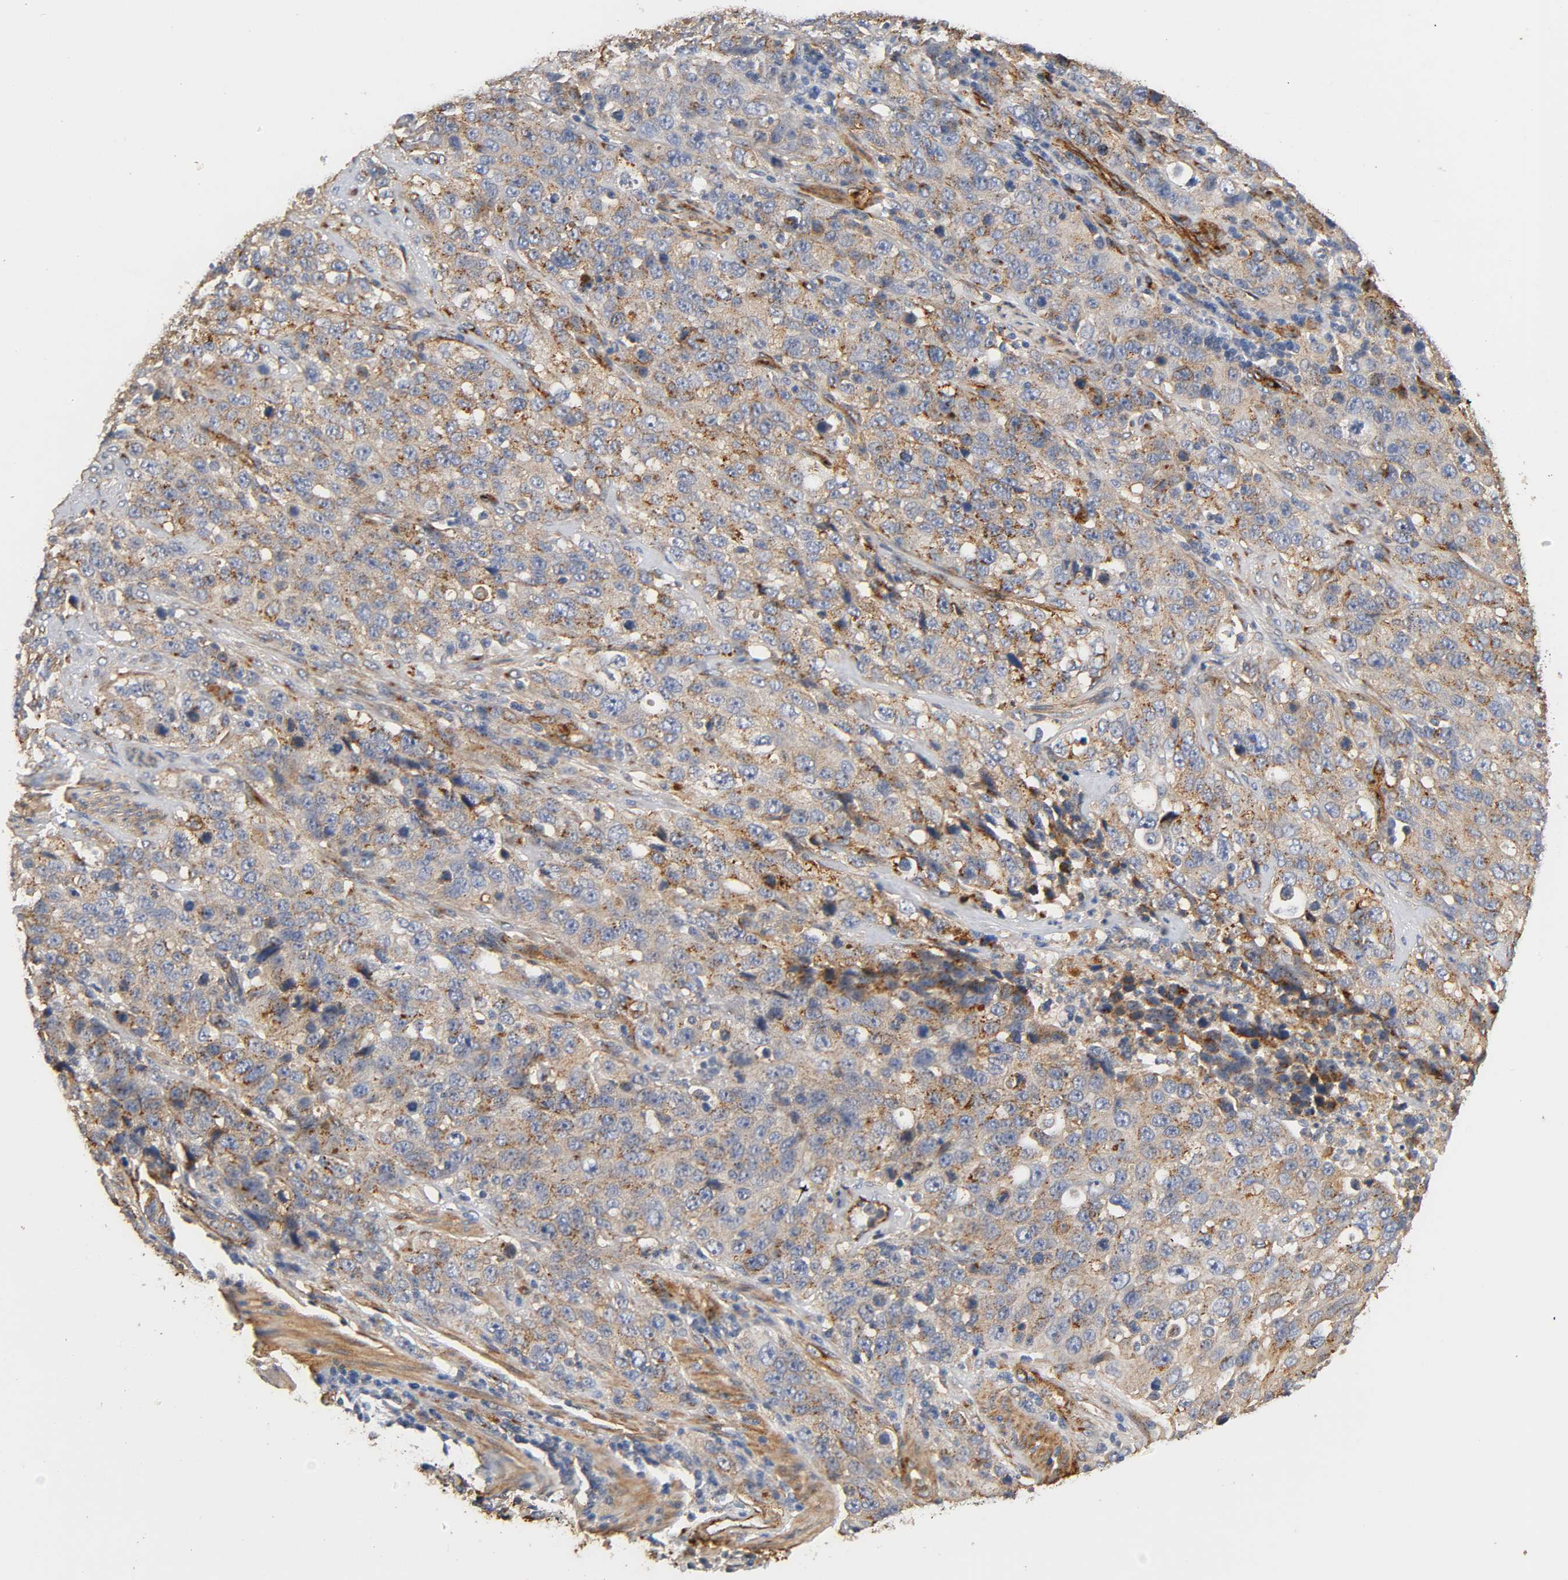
{"staining": {"intensity": "weak", "quantity": ">75%", "location": "cytoplasmic/membranous"}, "tissue": "stomach cancer", "cell_type": "Tumor cells", "image_type": "cancer", "snomed": [{"axis": "morphology", "description": "Normal tissue, NOS"}, {"axis": "morphology", "description": "Adenocarcinoma, NOS"}, {"axis": "topography", "description": "Stomach"}], "caption": "This is a photomicrograph of immunohistochemistry (IHC) staining of stomach adenocarcinoma, which shows weak expression in the cytoplasmic/membranous of tumor cells.", "gene": "IFITM3", "patient": {"sex": "male", "age": 48}}